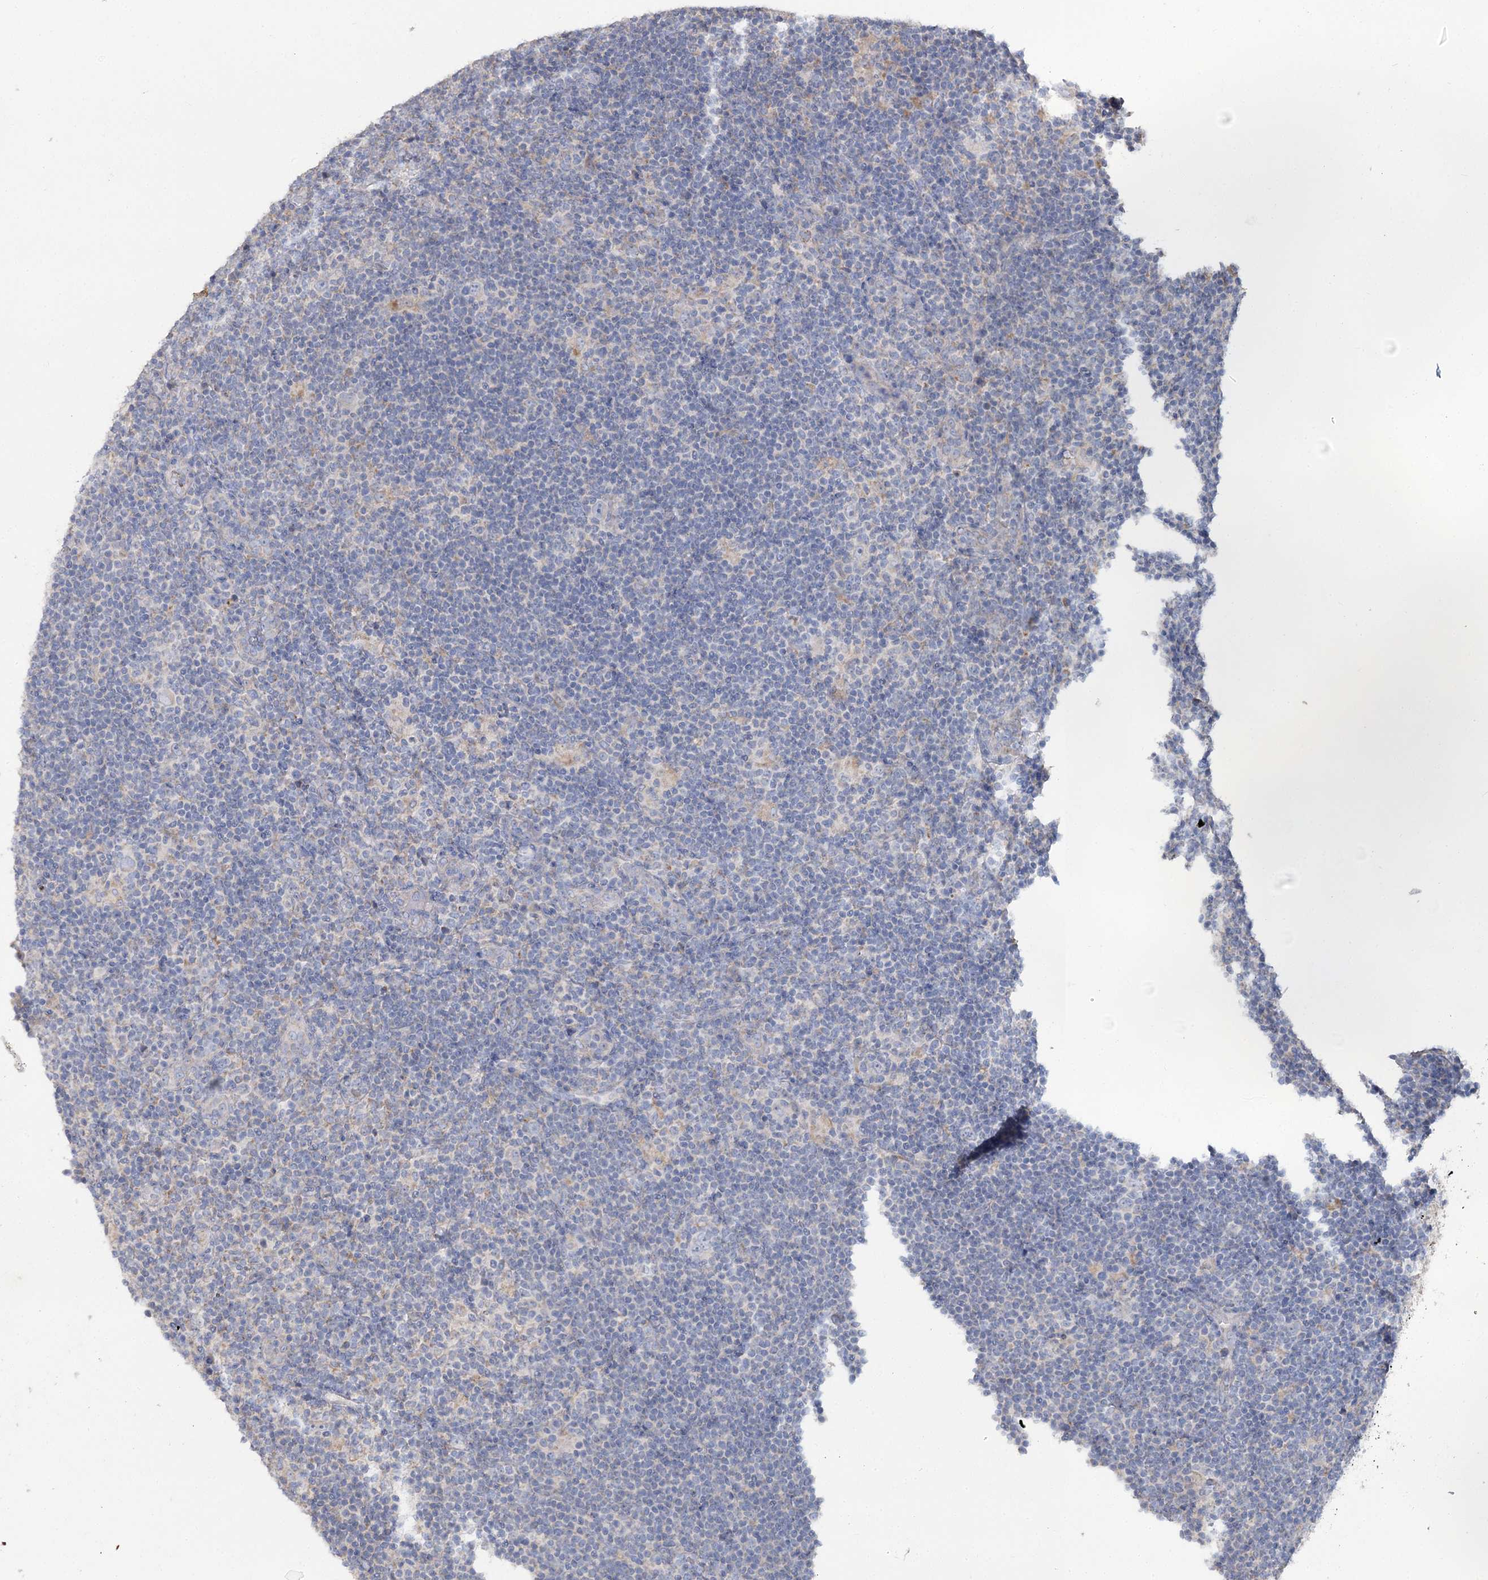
{"staining": {"intensity": "weak", "quantity": "<25%", "location": "cytoplasmic/membranous"}, "tissue": "lymphoma", "cell_type": "Tumor cells", "image_type": "cancer", "snomed": [{"axis": "morphology", "description": "Hodgkin's disease, NOS"}, {"axis": "topography", "description": "Lymph node"}], "caption": "A high-resolution image shows immunohistochemistry (IHC) staining of Hodgkin's disease, which exhibits no significant expression in tumor cells.", "gene": "TMEM187", "patient": {"sex": "female", "age": 57}}